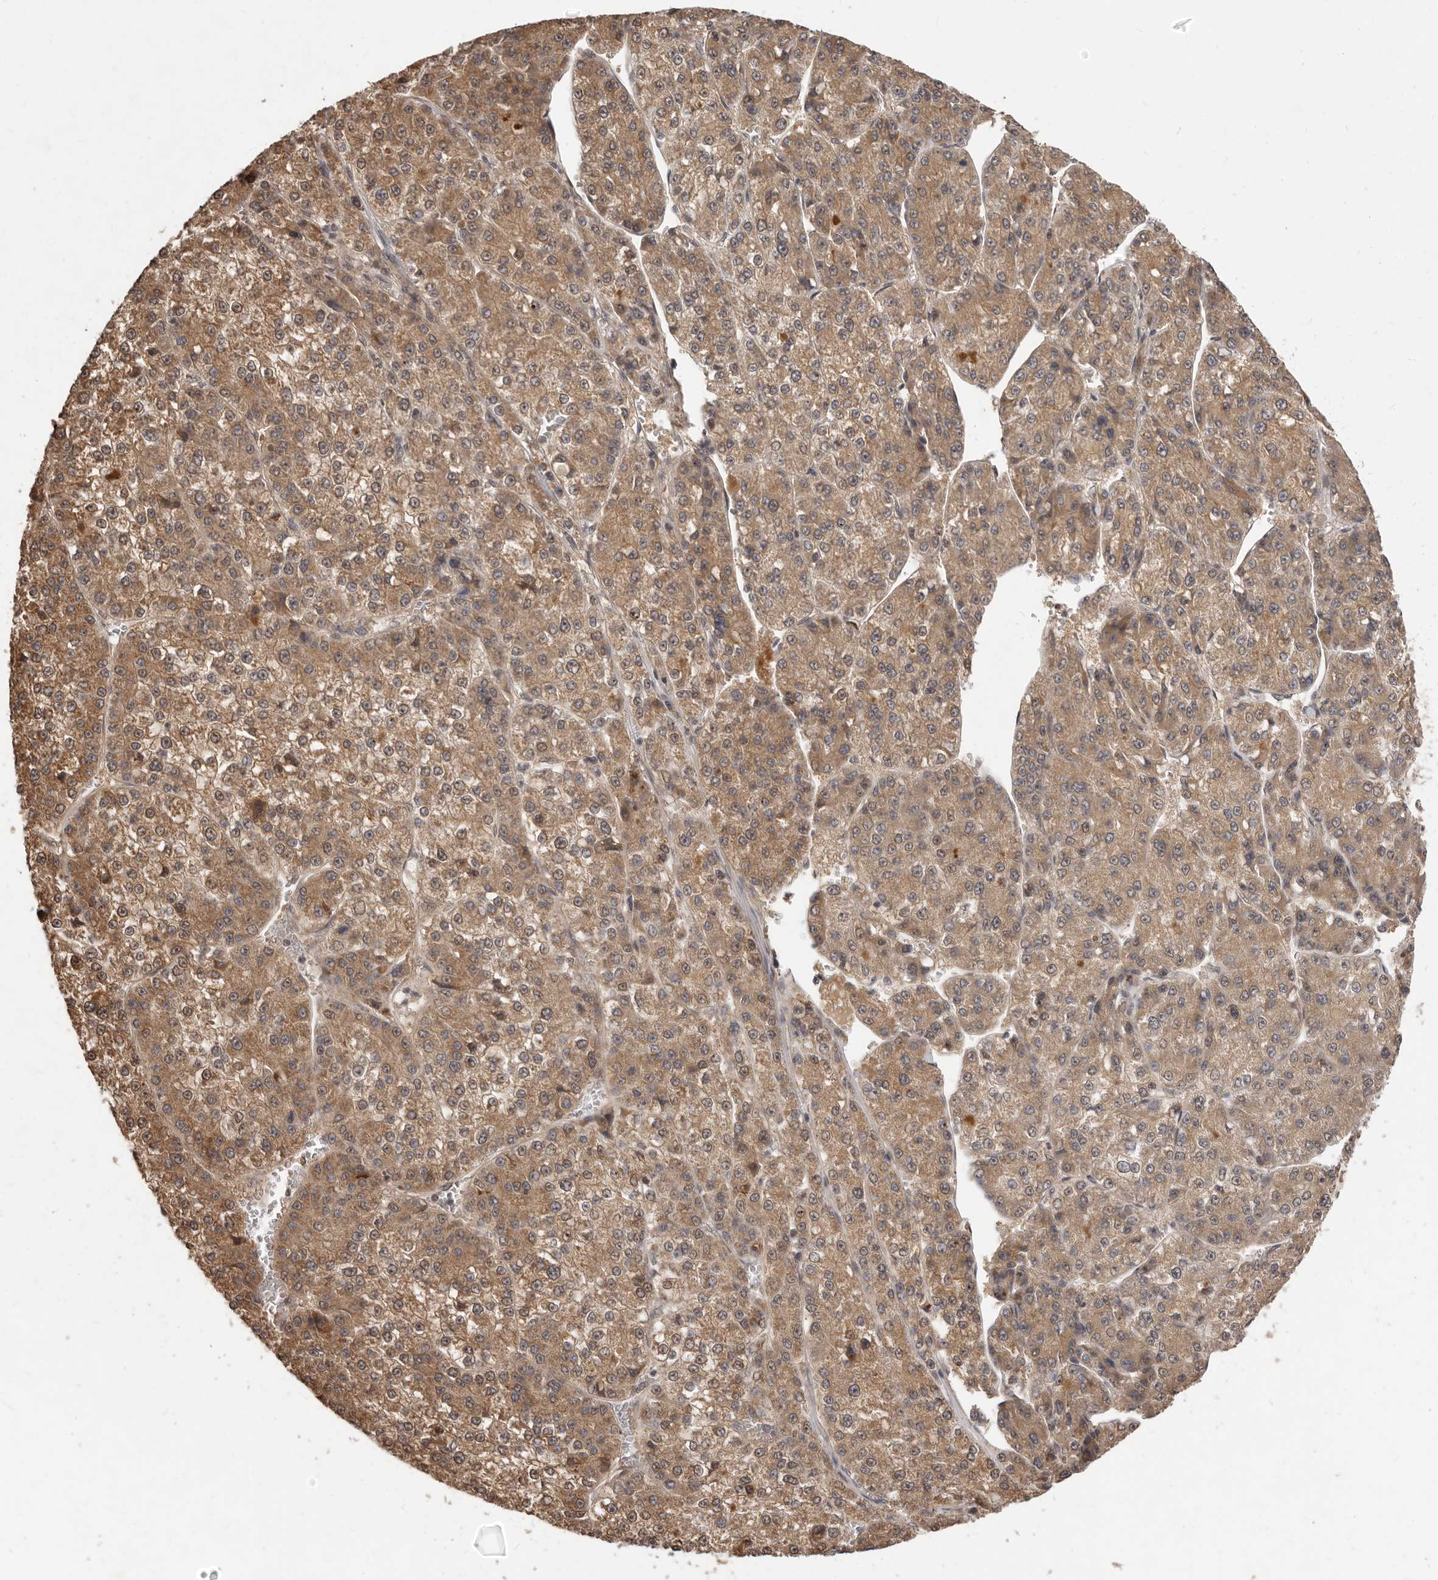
{"staining": {"intensity": "moderate", "quantity": ">75%", "location": "cytoplasmic/membranous"}, "tissue": "liver cancer", "cell_type": "Tumor cells", "image_type": "cancer", "snomed": [{"axis": "morphology", "description": "Carcinoma, Hepatocellular, NOS"}, {"axis": "topography", "description": "Liver"}], "caption": "DAB (3,3'-diaminobenzidine) immunohistochemical staining of human liver cancer exhibits moderate cytoplasmic/membranous protein expression in approximately >75% of tumor cells.", "gene": "MTO1", "patient": {"sex": "female", "age": 73}}